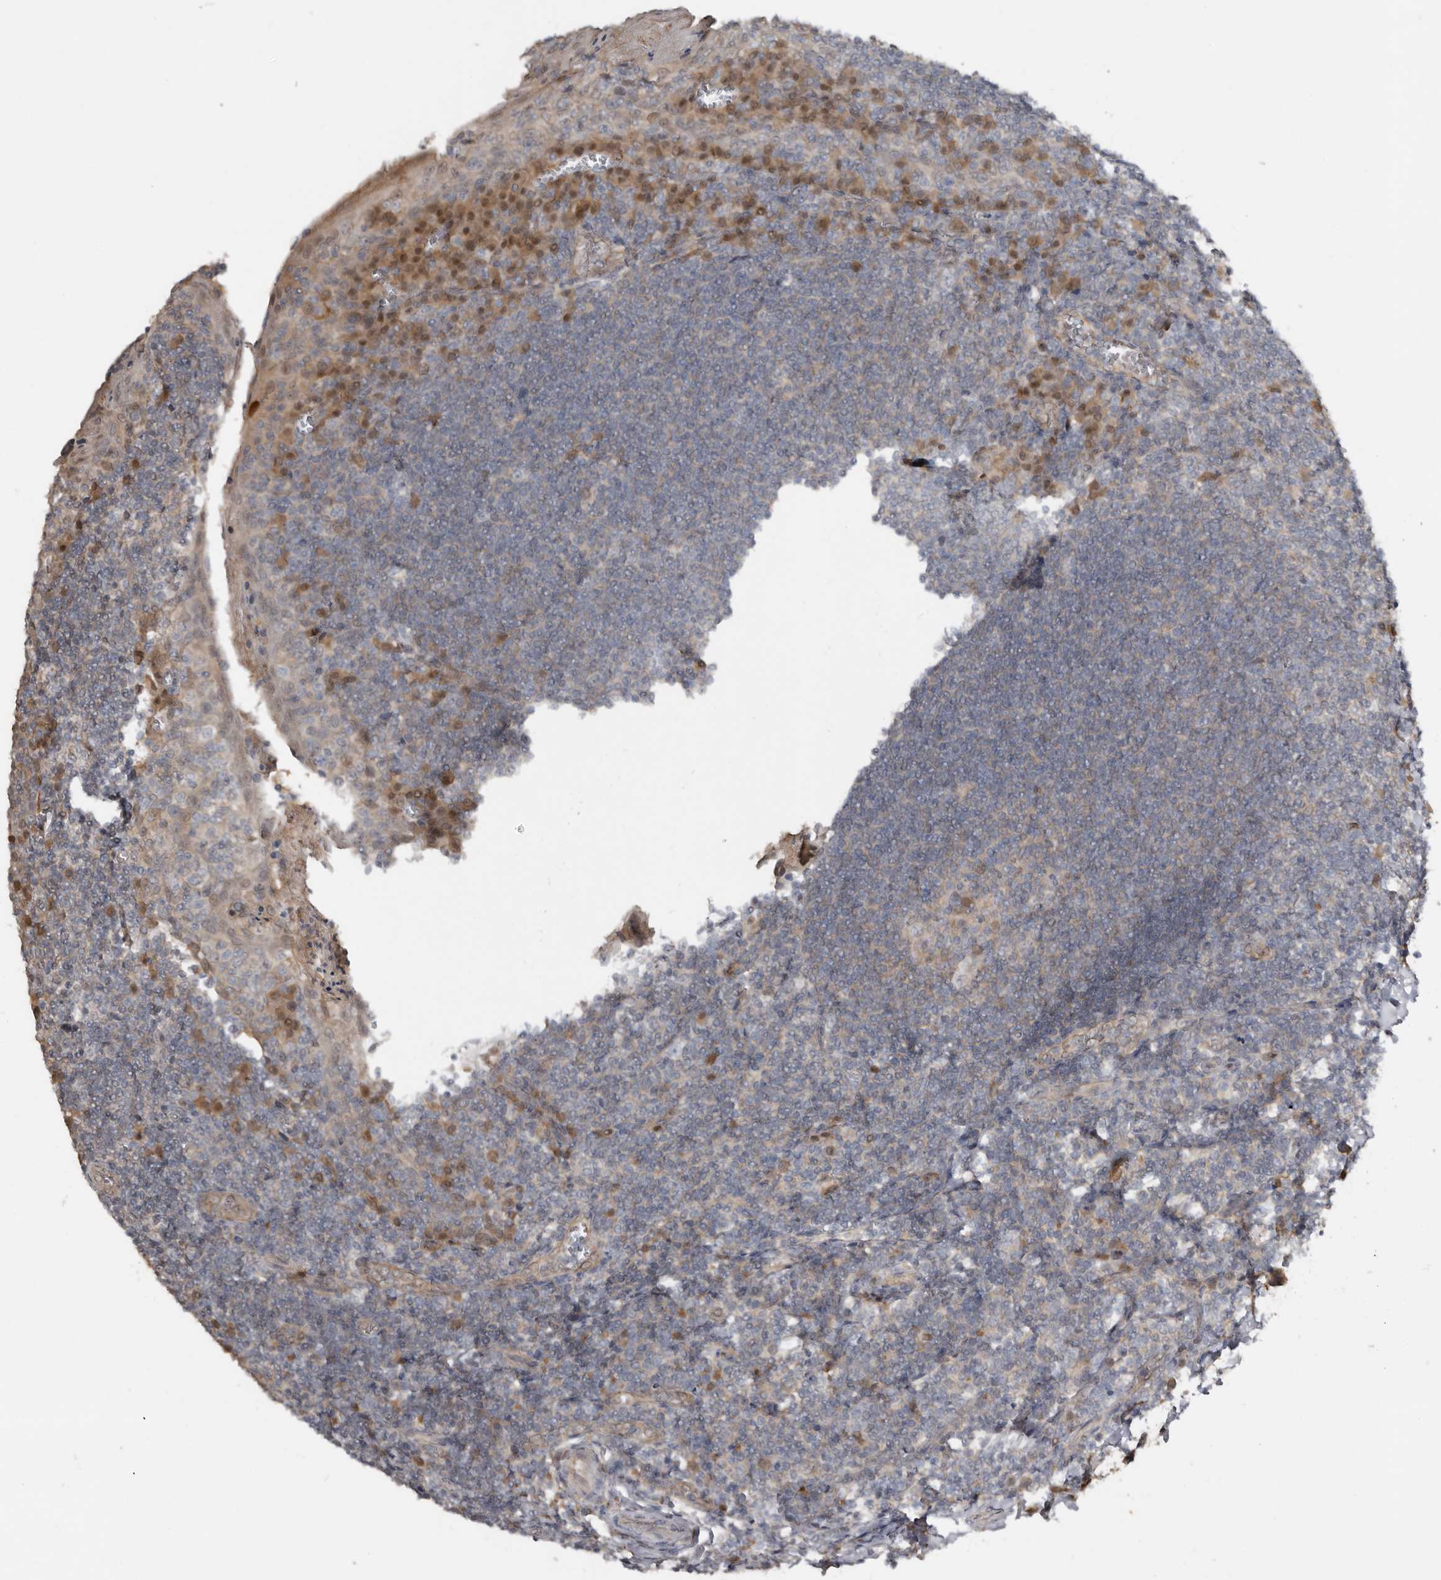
{"staining": {"intensity": "negative", "quantity": "none", "location": "none"}, "tissue": "tonsil", "cell_type": "Germinal center cells", "image_type": "normal", "snomed": [{"axis": "morphology", "description": "Normal tissue, NOS"}, {"axis": "topography", "description": "Tonsil"}], "caption": "The IHC photomicrograph has no significant staining in germinal center cells of tonsil.", "gene": "RBKS", "patient": {"sex": "male", "age": 27}}